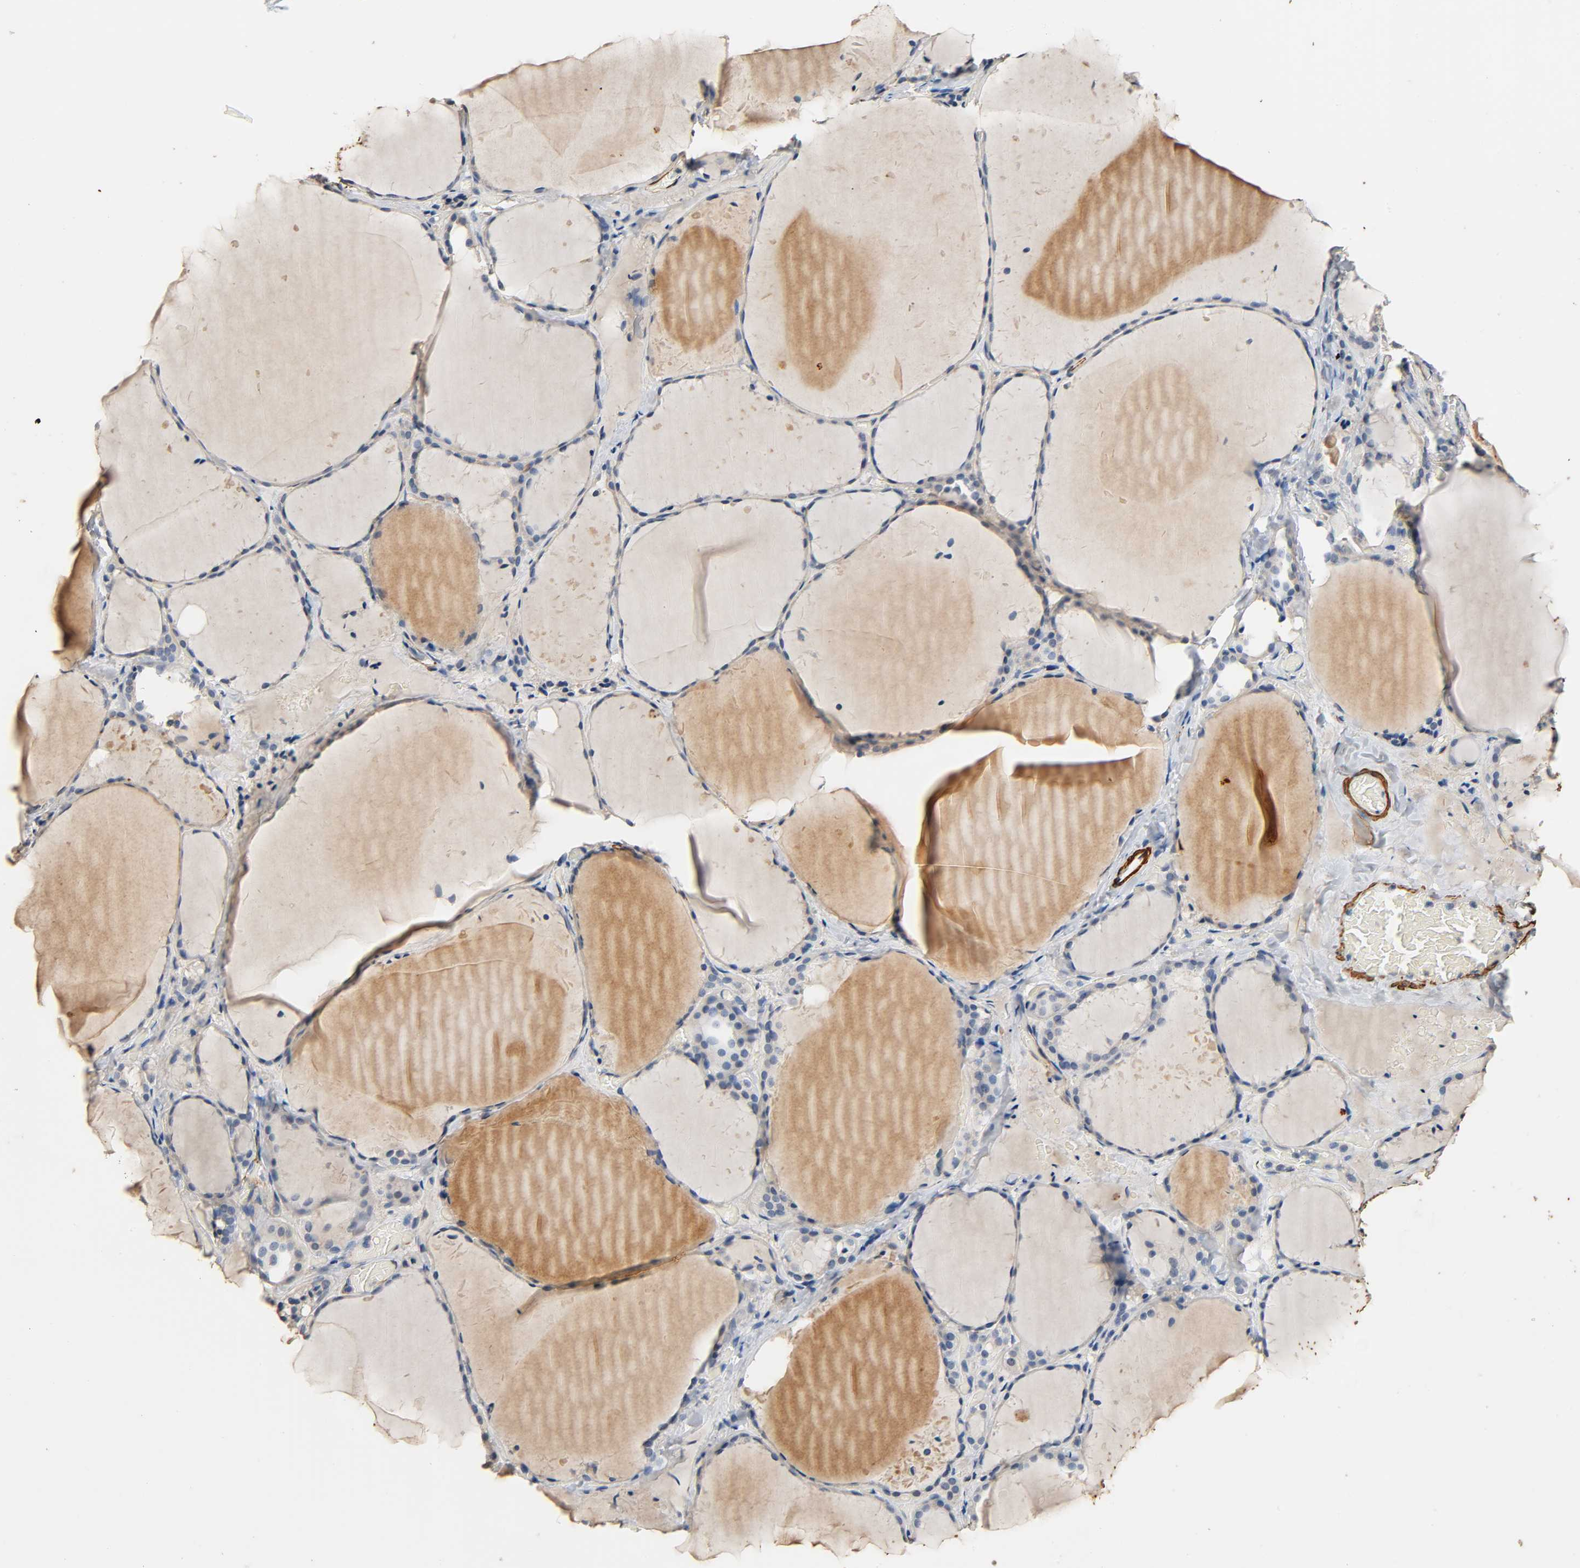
{"staining": {"intensity": "weak", "quantity": ">75%", "location": "cytoplasmic/membranous"}, "tissue": "thyroid gland", "cell_type": "Glandular cells", "image_type": "normal", "snomed": [{"axis": "morphology", "description": "Normal tissue, NOS"}, {"axis": "topography", "description": "Thyroid gland"}], "caption": "IHC (DAB (3,3'-diaminobenzidine)) staining of normal thyroid gland demonstrates weak cytoplasmic/membranous protein positivity in about >75% of glandular cells.", "gene": "GSTA1", "patient": {"sex": "female", "age": 22}}